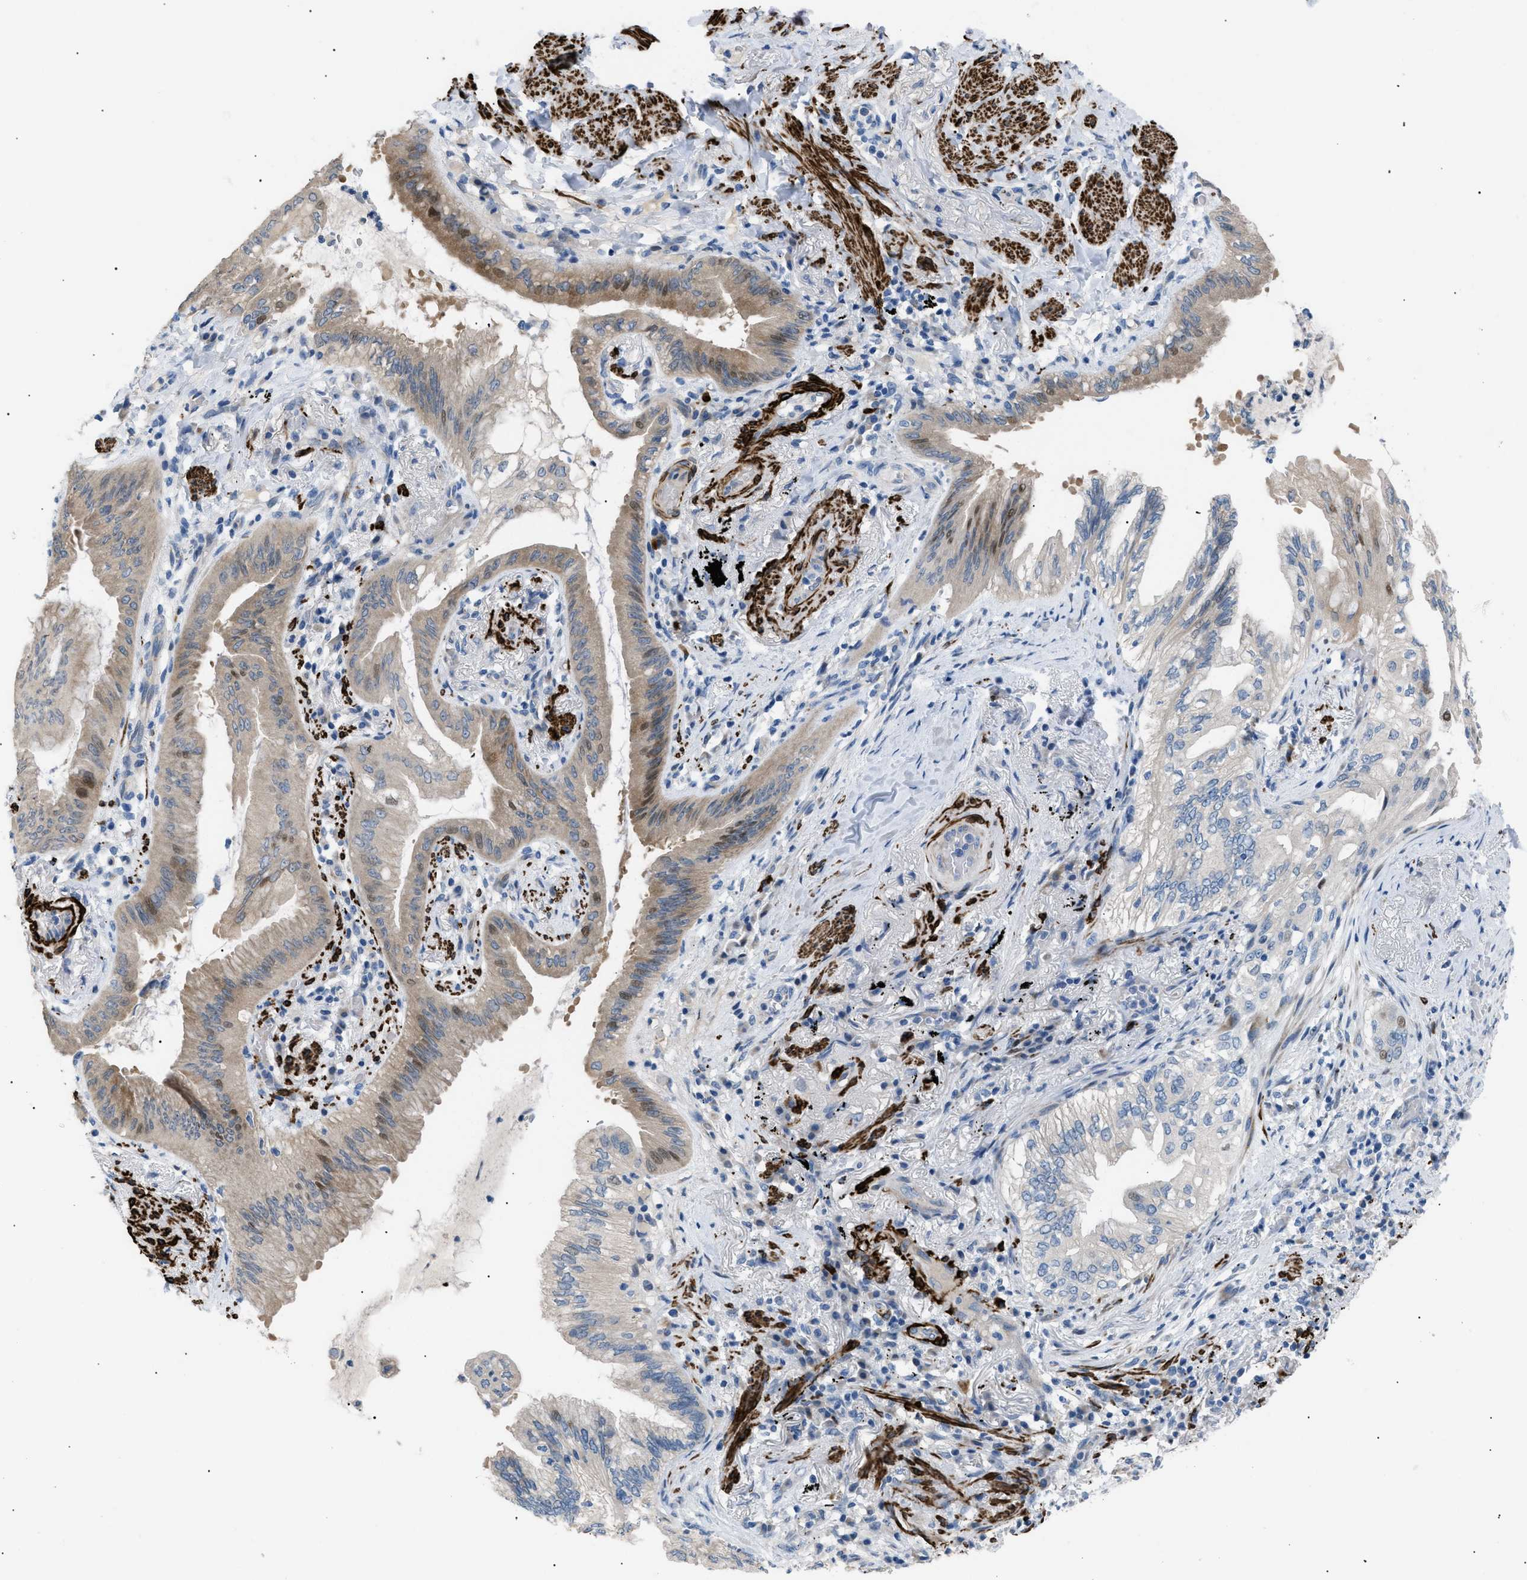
{"staining": {"intensity": "weak", "quantity": ">75%", "location": "cytoplasmic/membranous,nuclear"}, "tissue": "lung cancer", "cell_type": "Tumor cells", "image_type": "cancer", "snomed": [{"axis": "morphology", "description": "Normal tissue, NOS"}, {"axis": "morphology", "description": "Adenocarcinoma, NOS"}, {"axis": "topography", "description": "Bronchus"}, {"axis": "topography", "description": "Lung"}], "caption": "Tumor cells demonstrate weak cytoplasmic/membranous and nuclear expression in about >75% of cells in adenocarcinoma (lung). (DAB = brown stain, brightfield microscopy at high magnification).", "gene": "ICA1", "patient": {"sex": "female", "age": 70}}